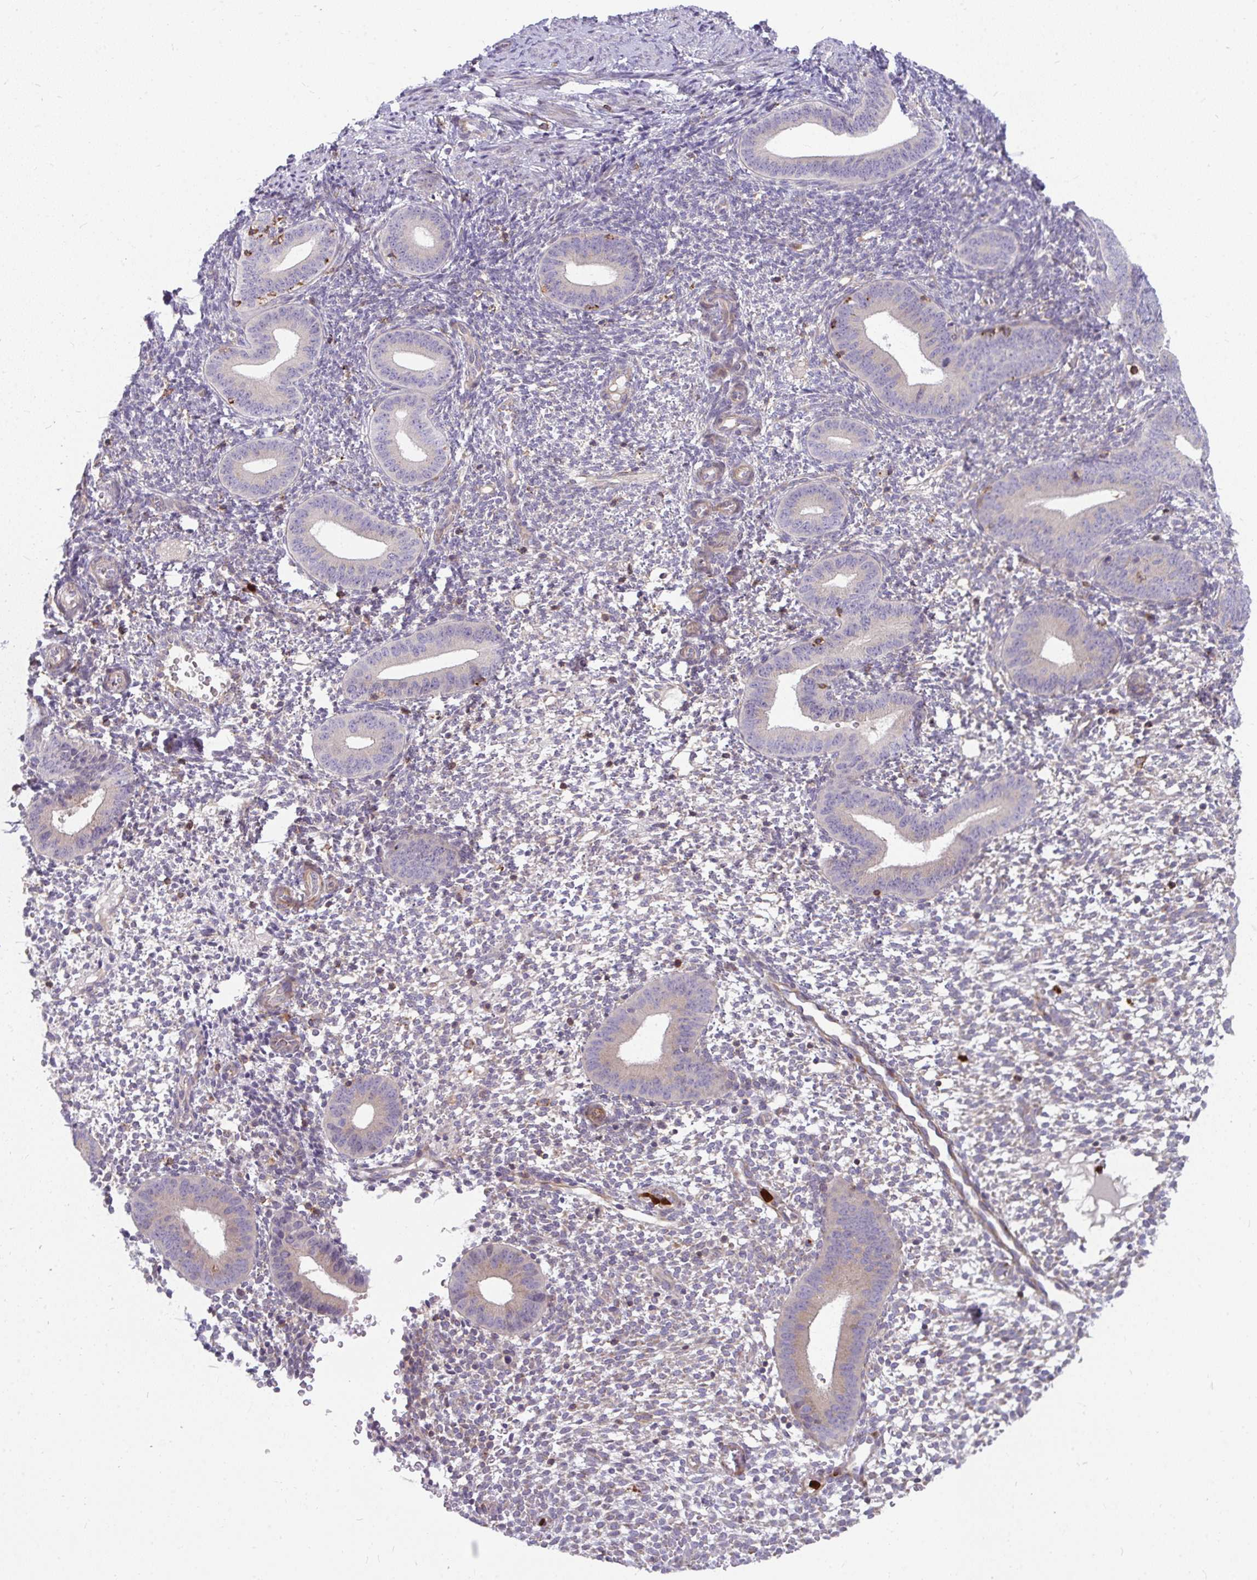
{"staining": {"intensity": "moderate", "quantity": "<25%", "location": "cytoplasmic/membranous"}, "tissue": "endometrium", "cell_type": "Cells in endometrial stroma", "image_type": "normal", "snomed": [{"axis": "morphology", "description": "Normal tissue, NOS"}, {"axis": "topography", "description": "Endometrium"}], "caption": "An image of human endometrium stained for a protein reveals moderate cytoplasmic/membranous brown staining in cells in endometrial stroma. (IHC, brightfield microscopy, high magnification).", "gene": "CSF3R", "patient": {"sex": "female", "age": 40}}